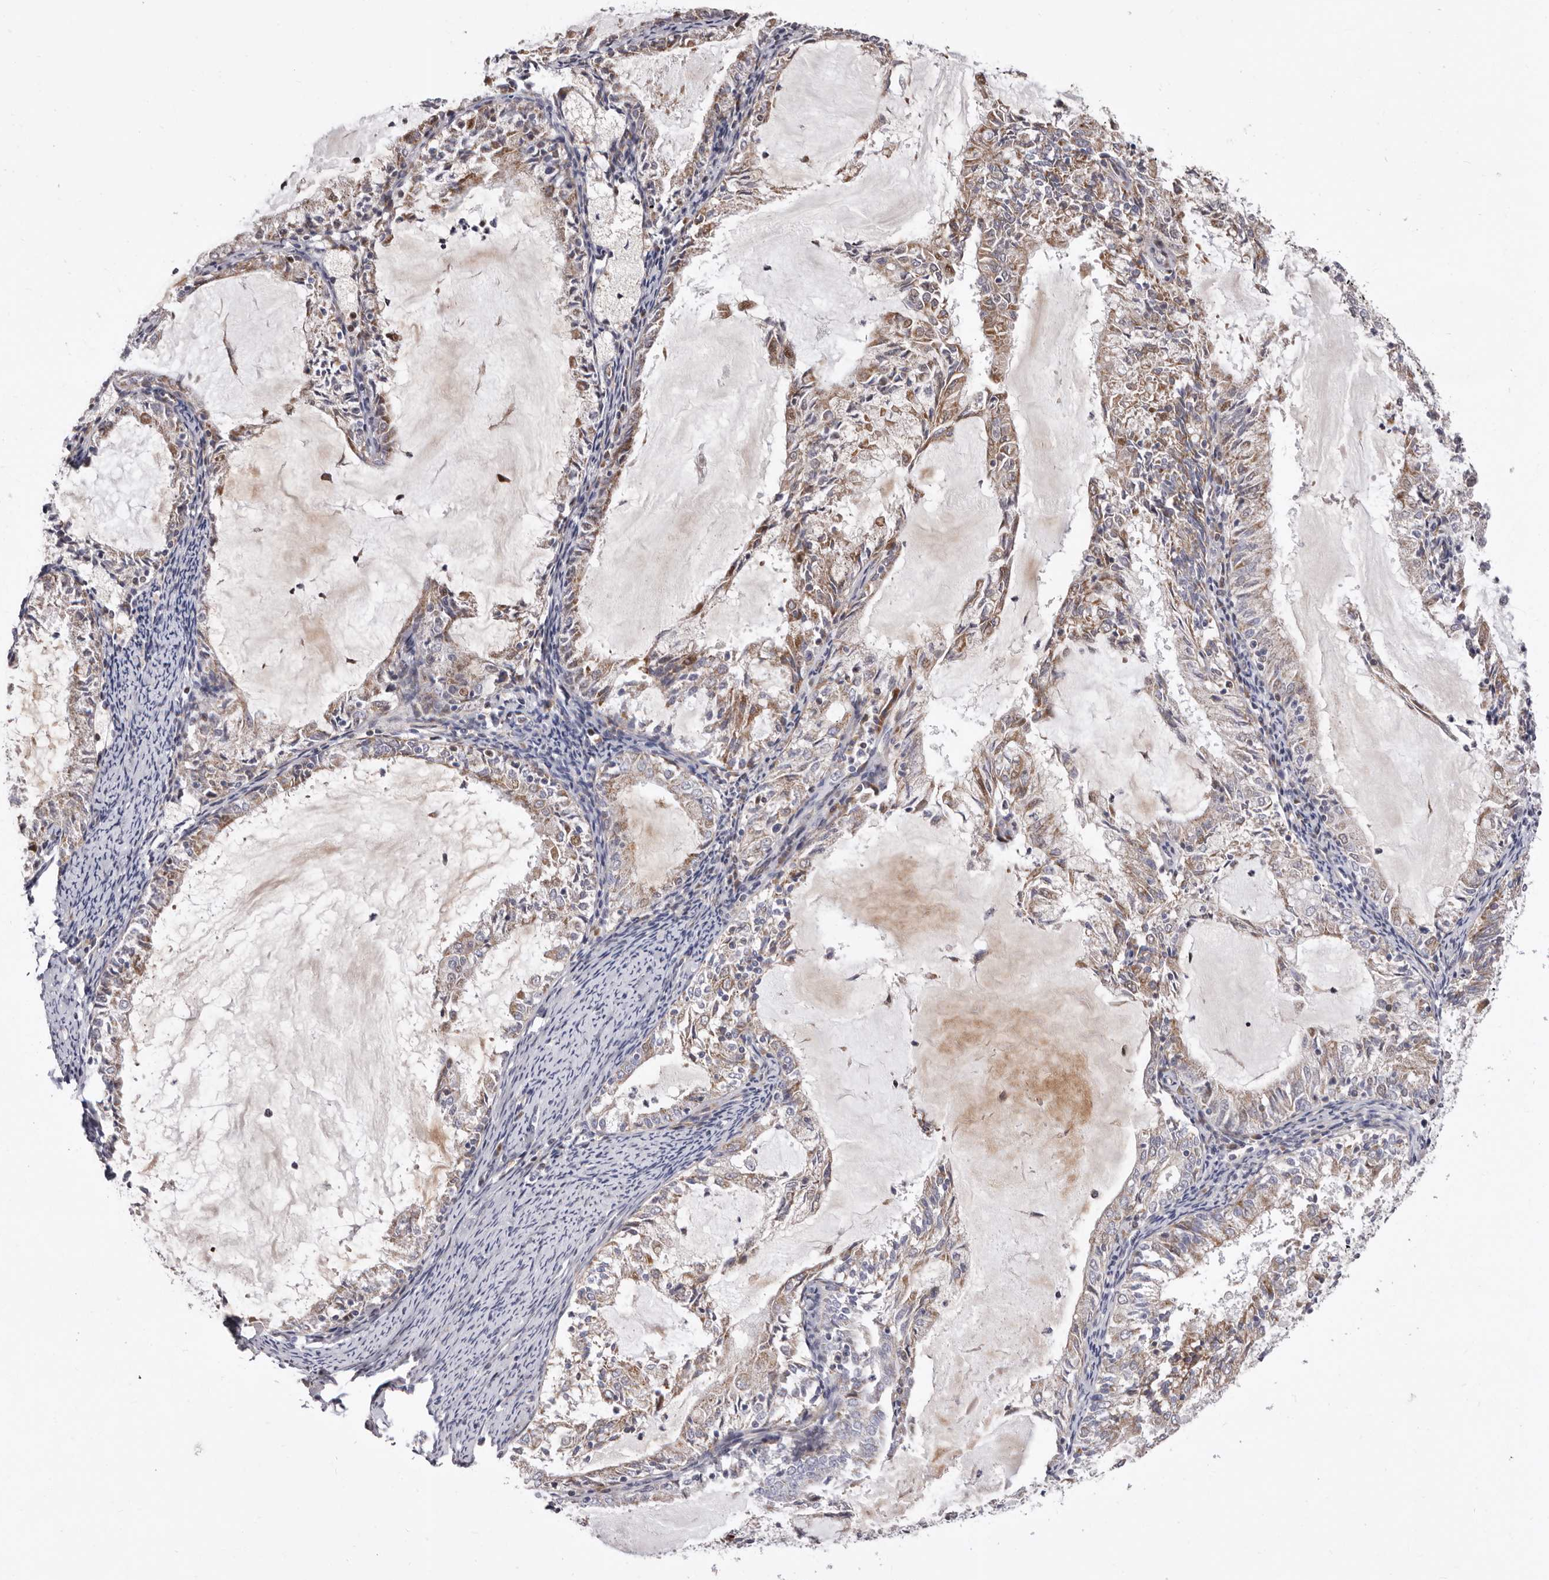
{"staining": {"intensity": "moderate", "quantity": "<25%", "location": "cytoplasmic/membranous"}, "tissue": "endometrial cancer", "cell_type": "Tumor cells", "image_type": "cancer", "snomed": [{"axis": "morphology", "description": "Adenocarcinoma, NOS"}, {"axis": "topography", "description": "Endometrium"}], "caption": "There is low levels of moderate cytoplasmic/membranous staining in tumor cells of adenocarcinoma (endometrial), as demonstrated by immunohistochemical staining (brown color).", "gene": "NUBPL", "patient": {"sex": "female", "age": 57}}